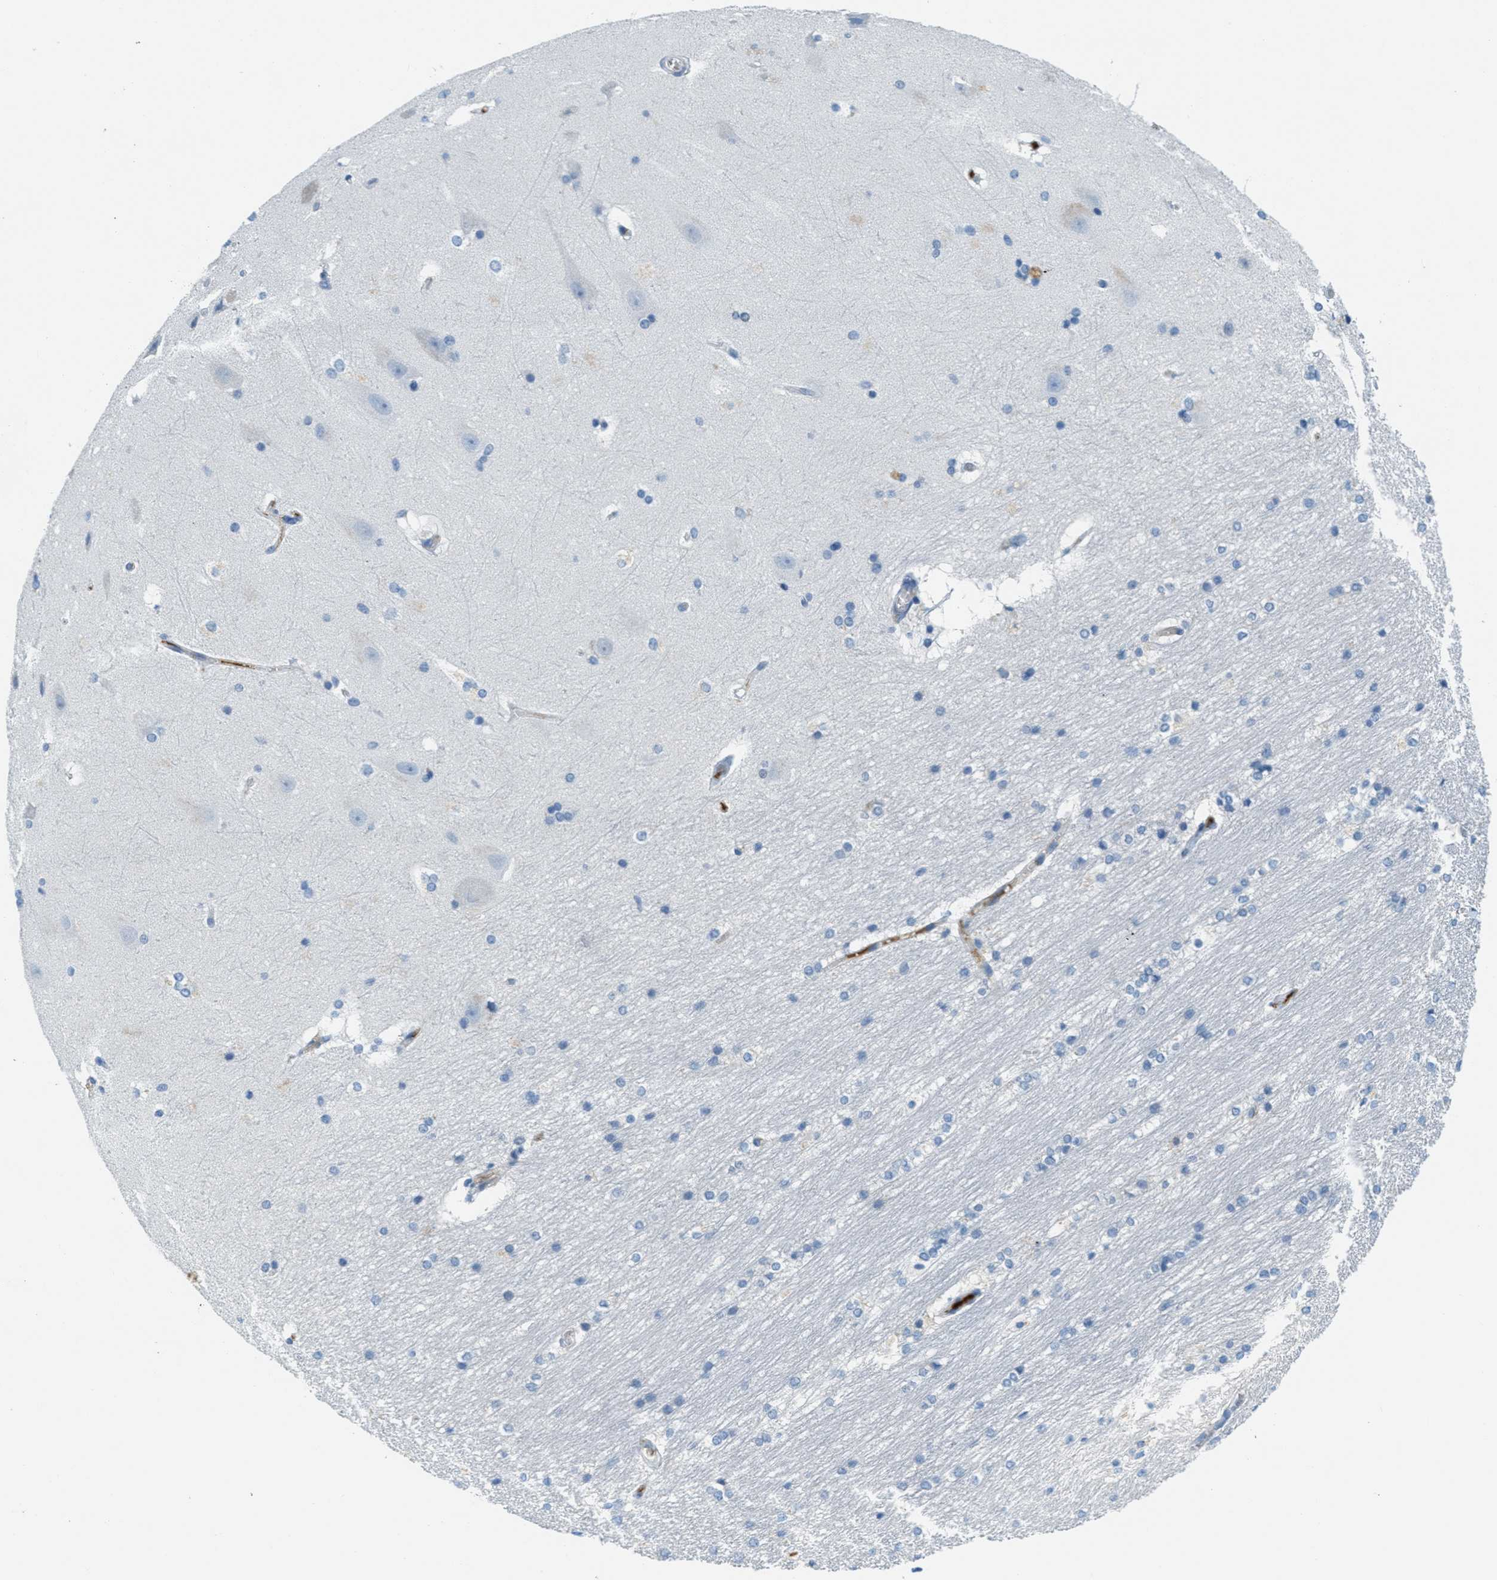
{"staining": {"intensity": "negative", "quantity": "none", "location": "none"}, "tissue": "hippocampus", "cell_type": "Glial cells", "image_type": "normal", "snomed": [{"axis": "morphology", "description": "Normal tissue, NOS"}, {"axis": "topography", "description": "Hippocampus"}], "caption": "Glial cells are negative for protein expression in unremarkable human hippocampus. (Stains: DAB (3,3'-diaminobenzidine) immunohistochemistry with hematoxylin counter stain, Microscopy: brightfield microscopy at high magnification).", "gene": "A2M", "patient": {"sex": "female", "age": 19}}